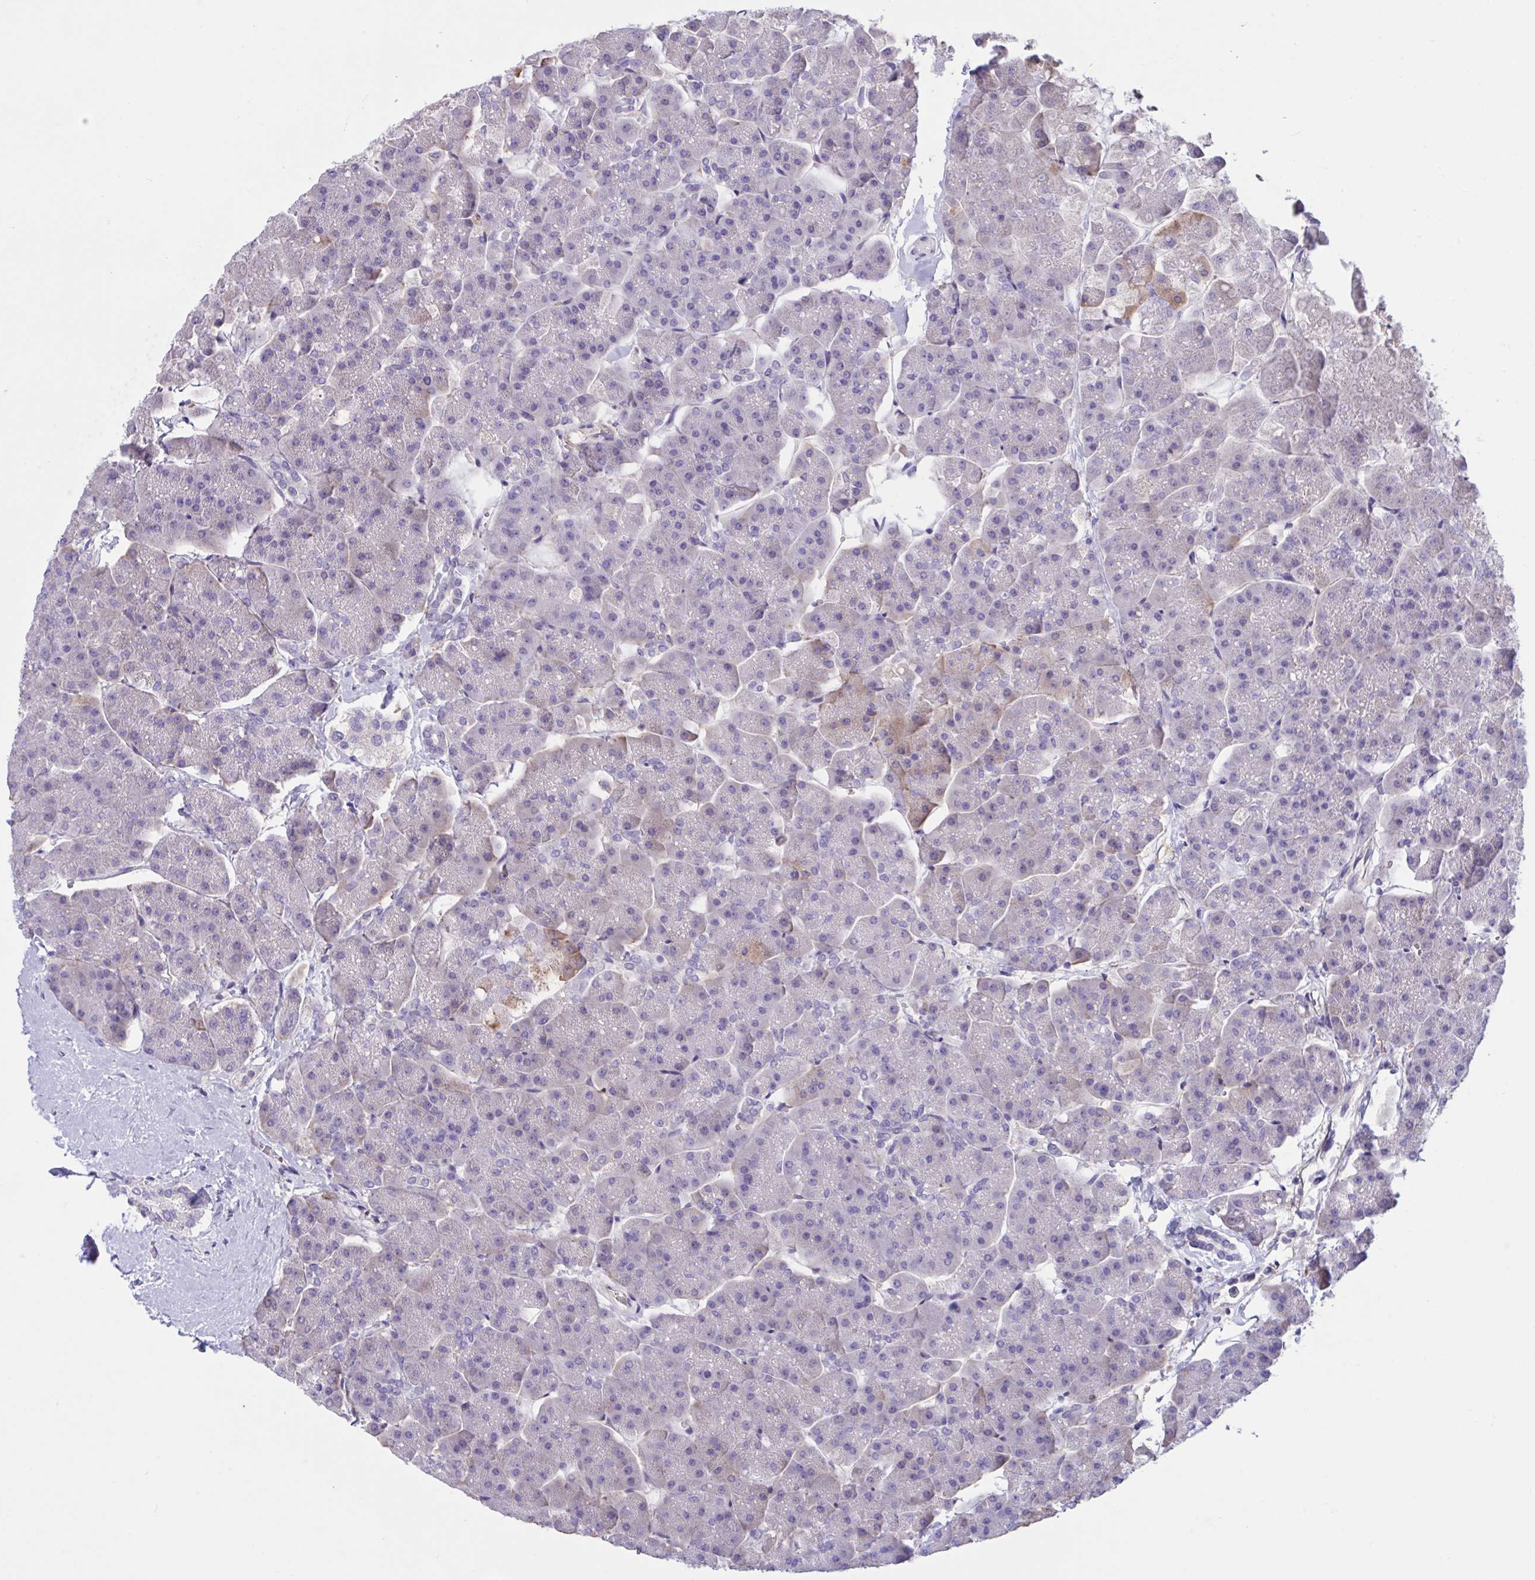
{"staining": {"intensity": "weak", "quantity": "<25%", "location": "cytoplasmic/membranous"}, "tissue": "pancreas", "cell_type": "Exocrine glandular cells", "image_type": "normal", "snomed": [{"axis": "morphology", "description": "Normal tissue, NOS"}, {"axis": "topography", "description": "Pancreas"}, {"axis": "topography", "description": "Peripheral nerve tissue"}], "caption": "Unremarkable pancreas was stained to show a protein in brown. There is no significant expression in exocrine glandular cells. The staining is performed using DAB brown chromogen with nuclei counter-stained in using hematoxylin.", "gene": "SLC66A1", "patient": {"sex": "male", "age": 54}}